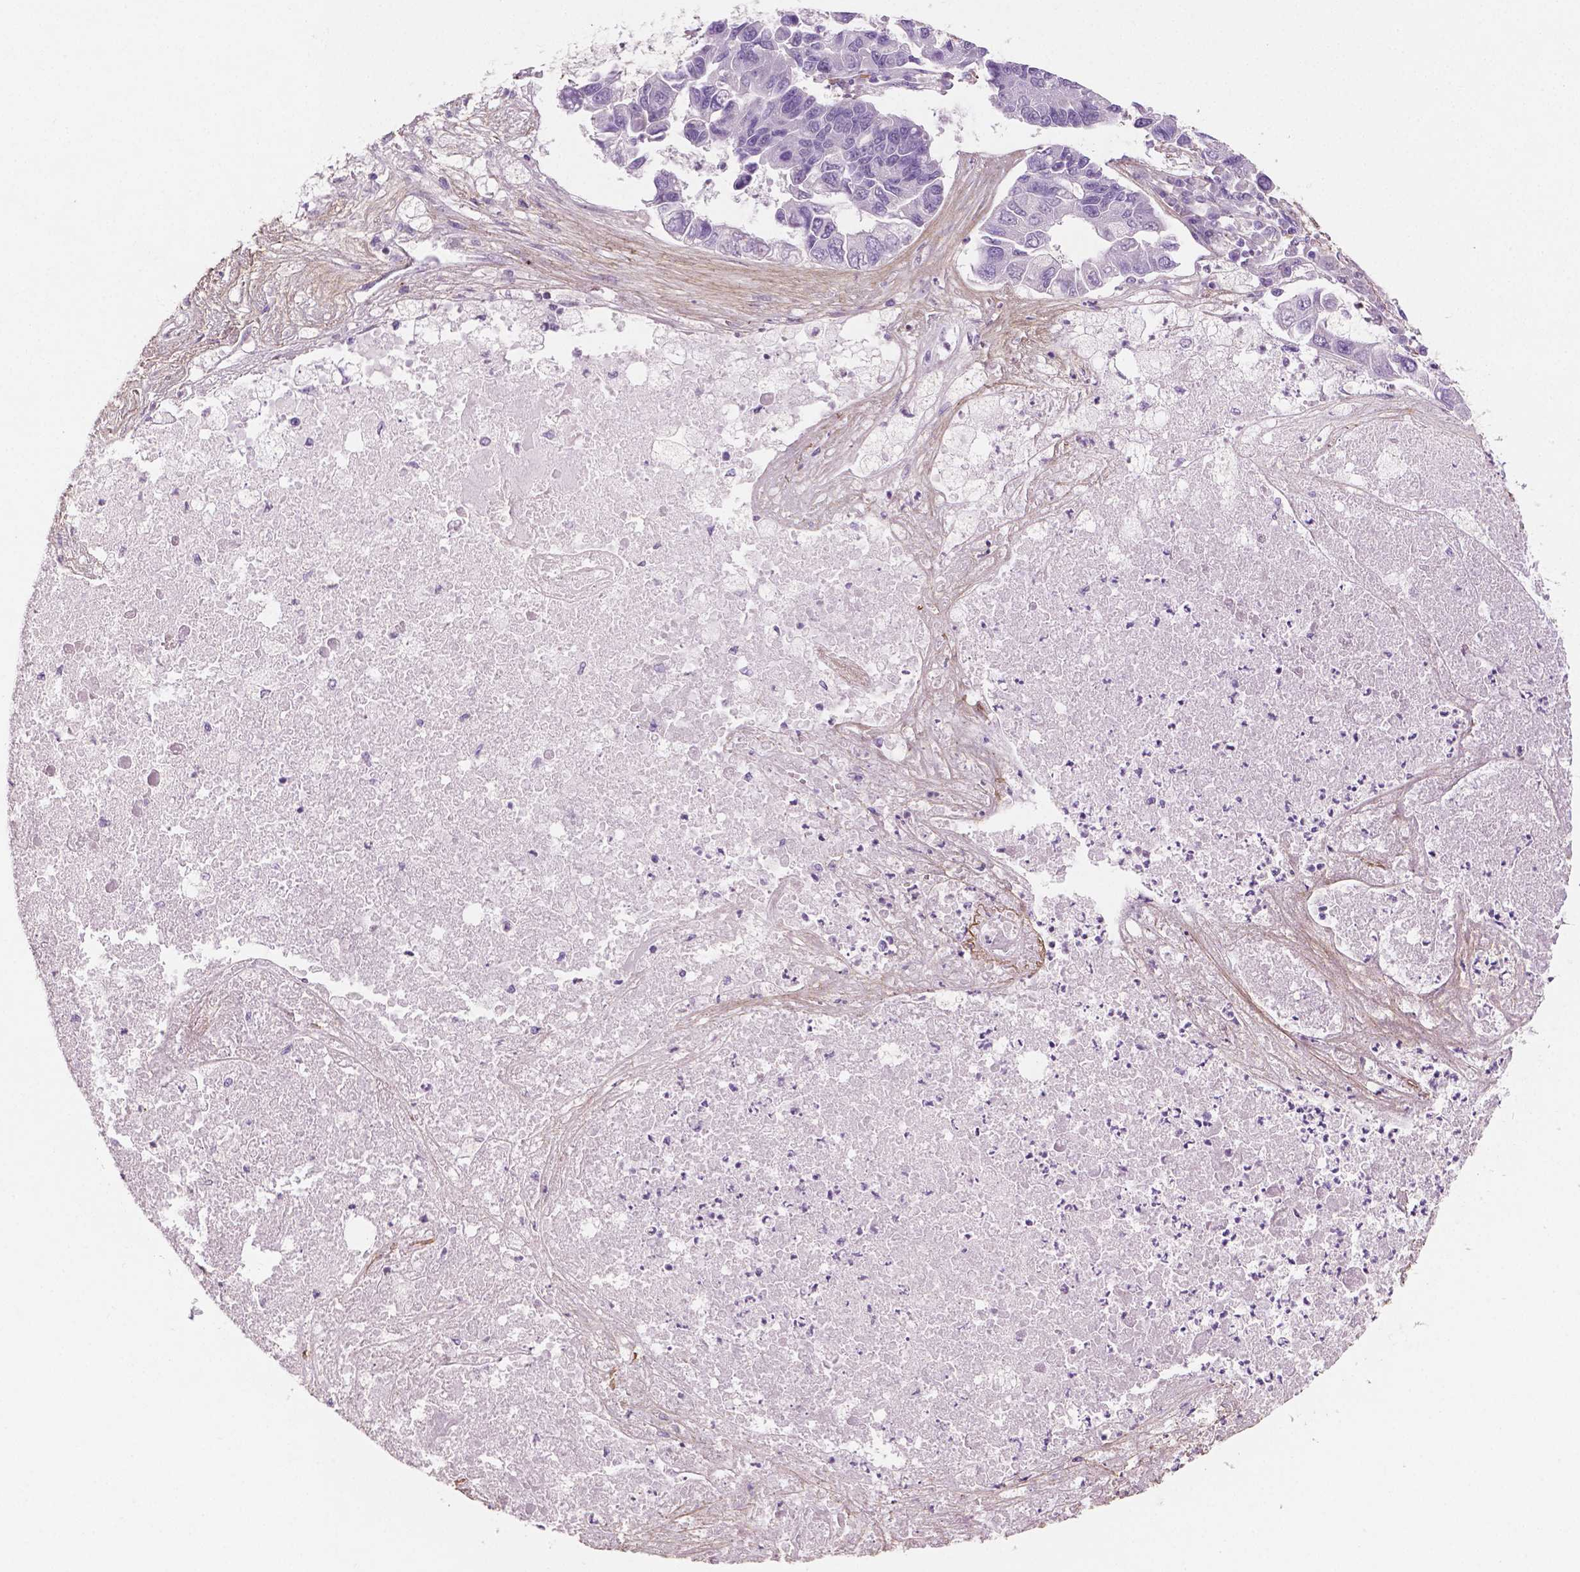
{"staining": {"intensity": "negative", "quantity": "none", "location": "none"}, "tissue": "lung cancer", "cell_type": "Tumor cells", "image_type": "cancer", "snomed": [{"axis": "morphology", "description": "Adenocarcinoma, NOS"}, {"axis": "topography", "description": "Bronchus"}, {"axis": "topography", "description": "Lung"}], "caption": "Tumor cells are negative for protein expression in human lung cancer. Nuclei are stained in blue.", "gene": "DLG2", "patient": {"sex": "female", "age": 51}}